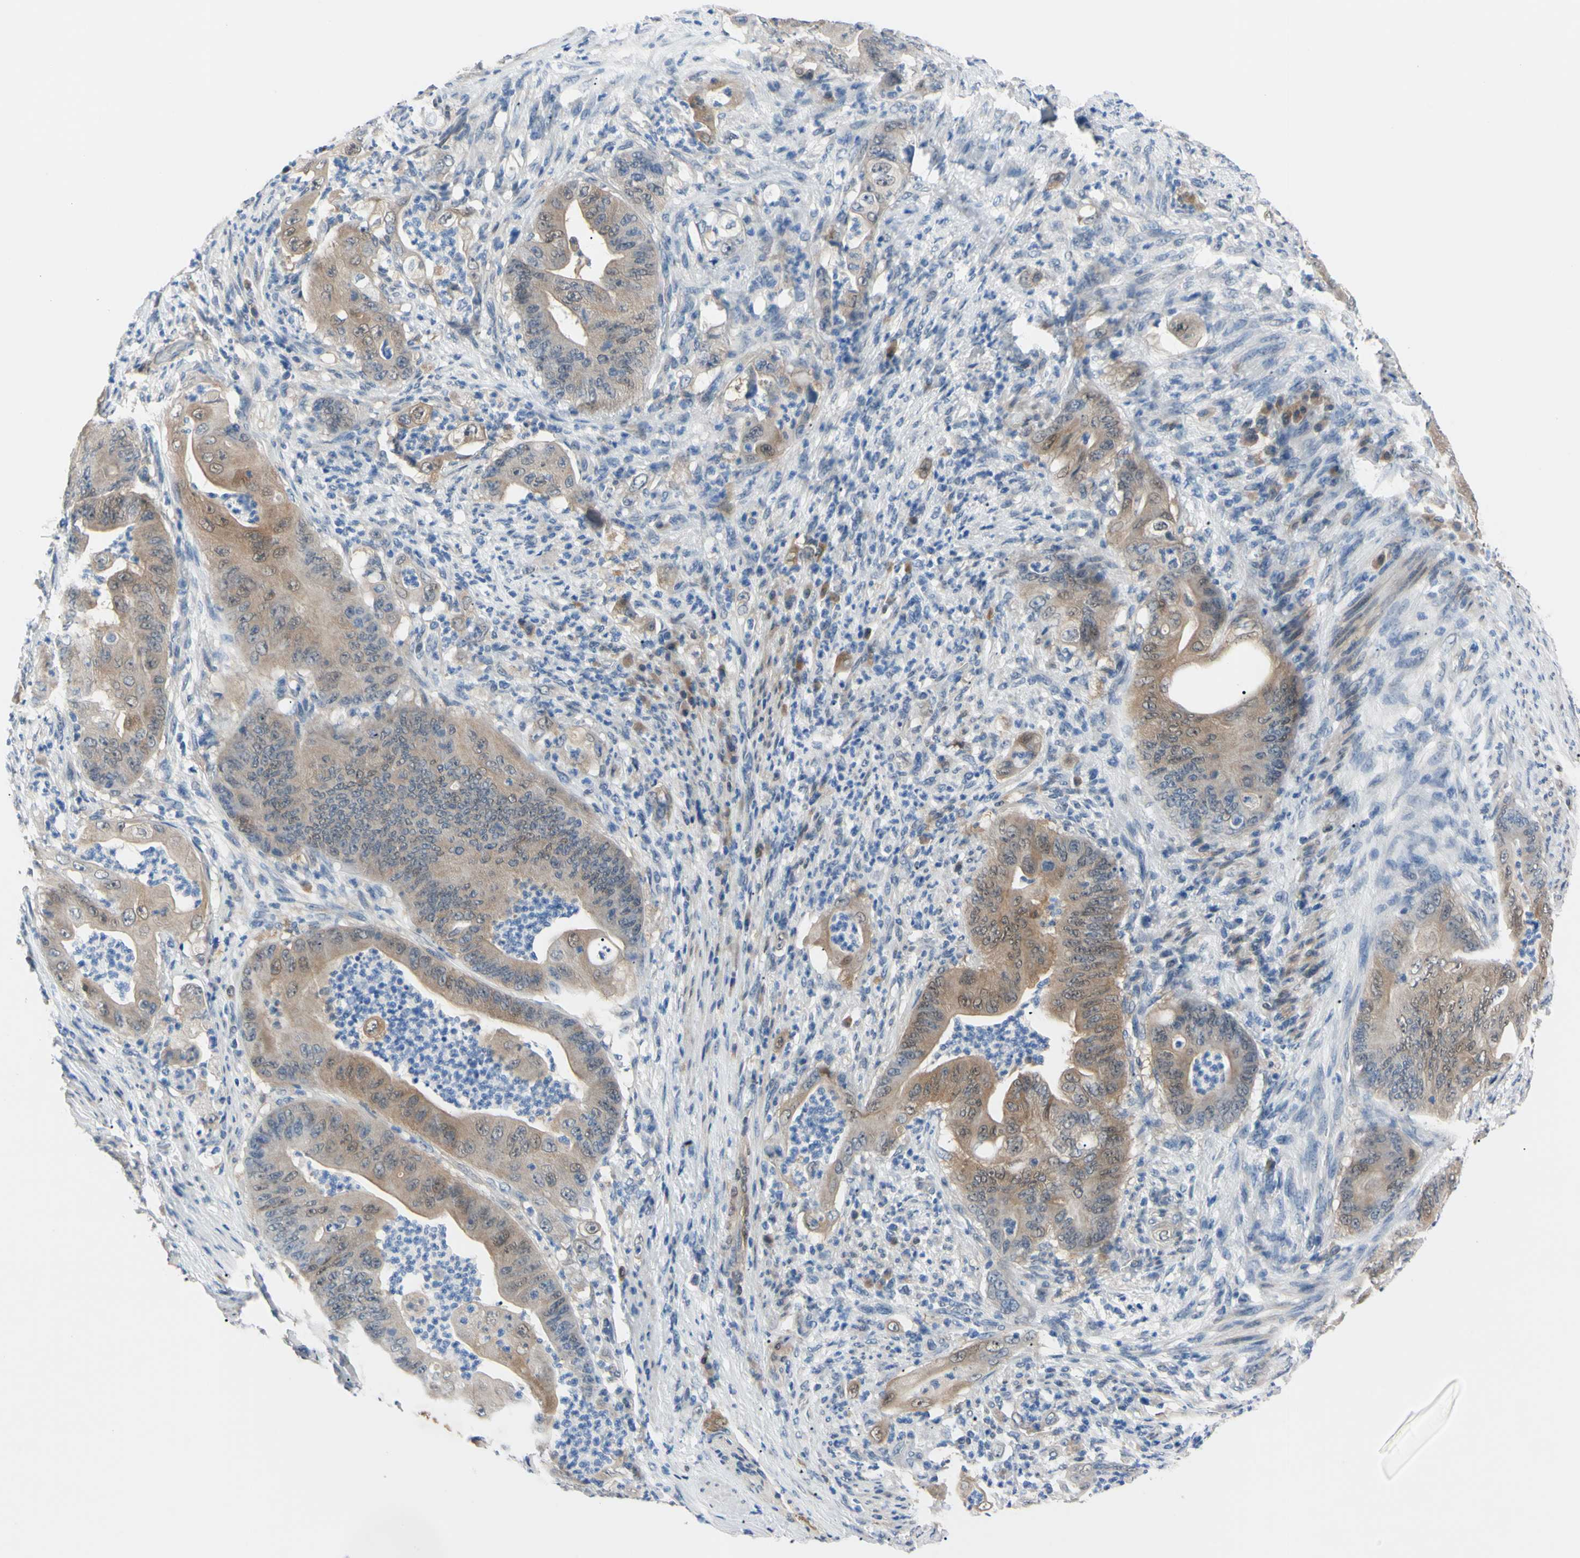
{"staining": {"intensity": "moderate", "quantity": "25%-75%", "location": "cytoplasmic/membranous,nuclear"}, "tissue": "stomach cancer", "cell_type": "Tumor cells", "image_type": "cancer", "snomed": [{"axis": "morphology", "description": "Adenocarcinoma, NOS"}, {"axis": "topography", "description": "Stomach"}], "caption": "Protein staining reveals moderate cytoplasmic/membranous and nuclear staining in about 25%-75% of tumor cells in stomach cancer.", "gene": "NOL3", "patient": {"sex": "female", "age": 73}}